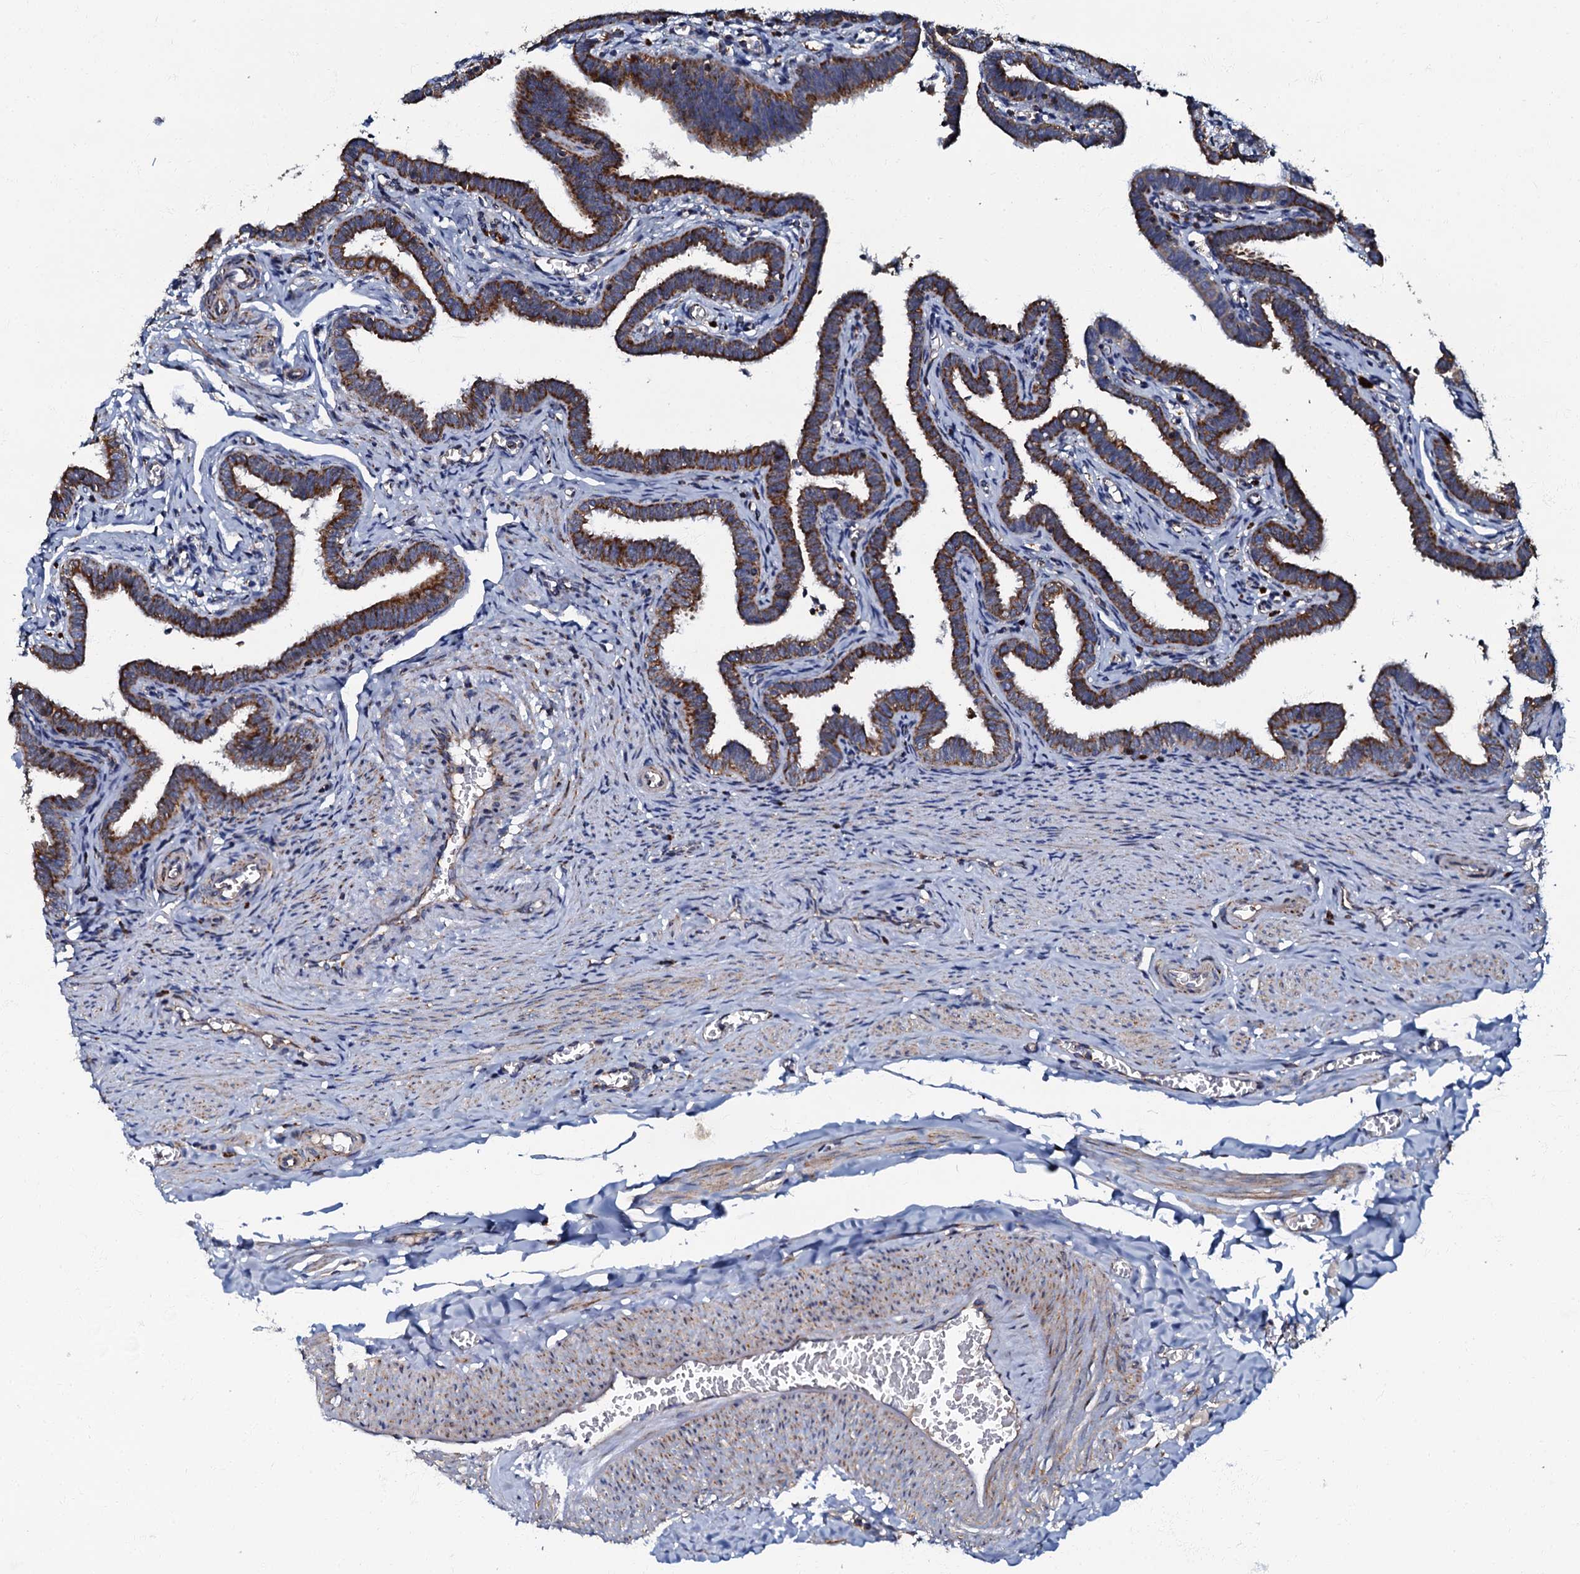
{"staining": {"intensity": "strong", "quantity": ">75%", "location": "cytoplasmic/membranous"}, "tissue": "fallopian tube", "cell_type": "Glandular cells", "image_type": "normal", "snomed": [{"axis": "morphology", "description": "Normal tissue, NOS"}, {"axis": "topography", "description": "Fallopian tube"}], "caption": "Immunohistochemistry (IHC) image of unremarkable human fallopian tube stained for a protein (brown), which shows high levels of strong cytoplasmic/membranous positivity in approximately >75% of glandular cells.", "gene": "NDUFA12", "patient": {"sex": "female", "age": 36}}